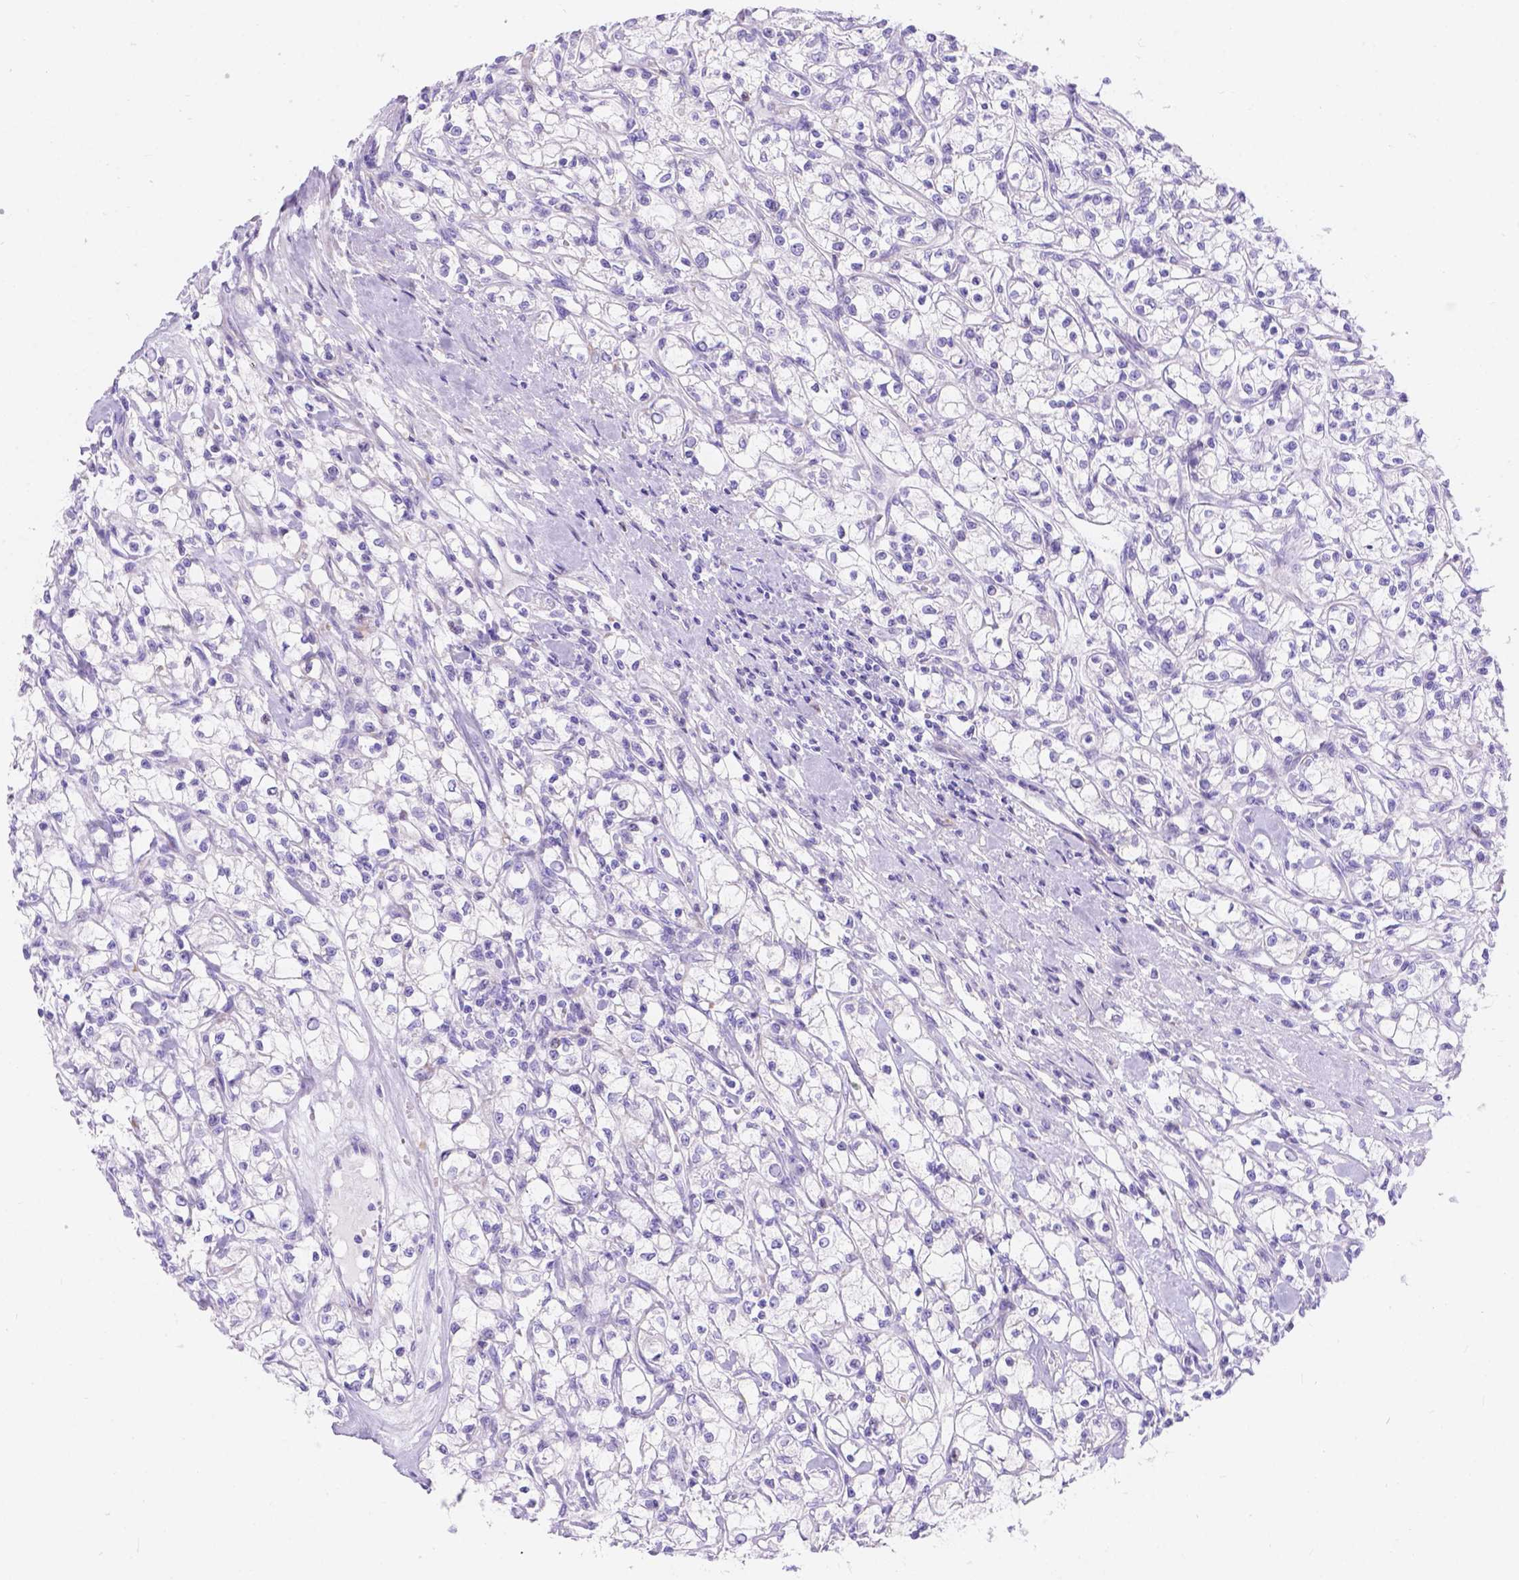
{"staining": {"intensity": "negative", "quantity": "none", "location": "none"}, "tissue": "renal cancer", "cell_type": "Tumor cells", "image_type": "cancer", "snomed": [{"axis": "morphology", "description": "Adenocarcinoma, NOS"}, {"axis": "topography", "description": "Kidney"}], "caption": "IHC micrograph of human renal cancer (adenocarcinoma) stained for a protein (brown), which shows no positivity in tumor cells. (Immunohistochemistry (ihc), brightfield microscopy, high magnification).", "gene": "KLHL10", "patient": {"sex": "female", "age": 59}}